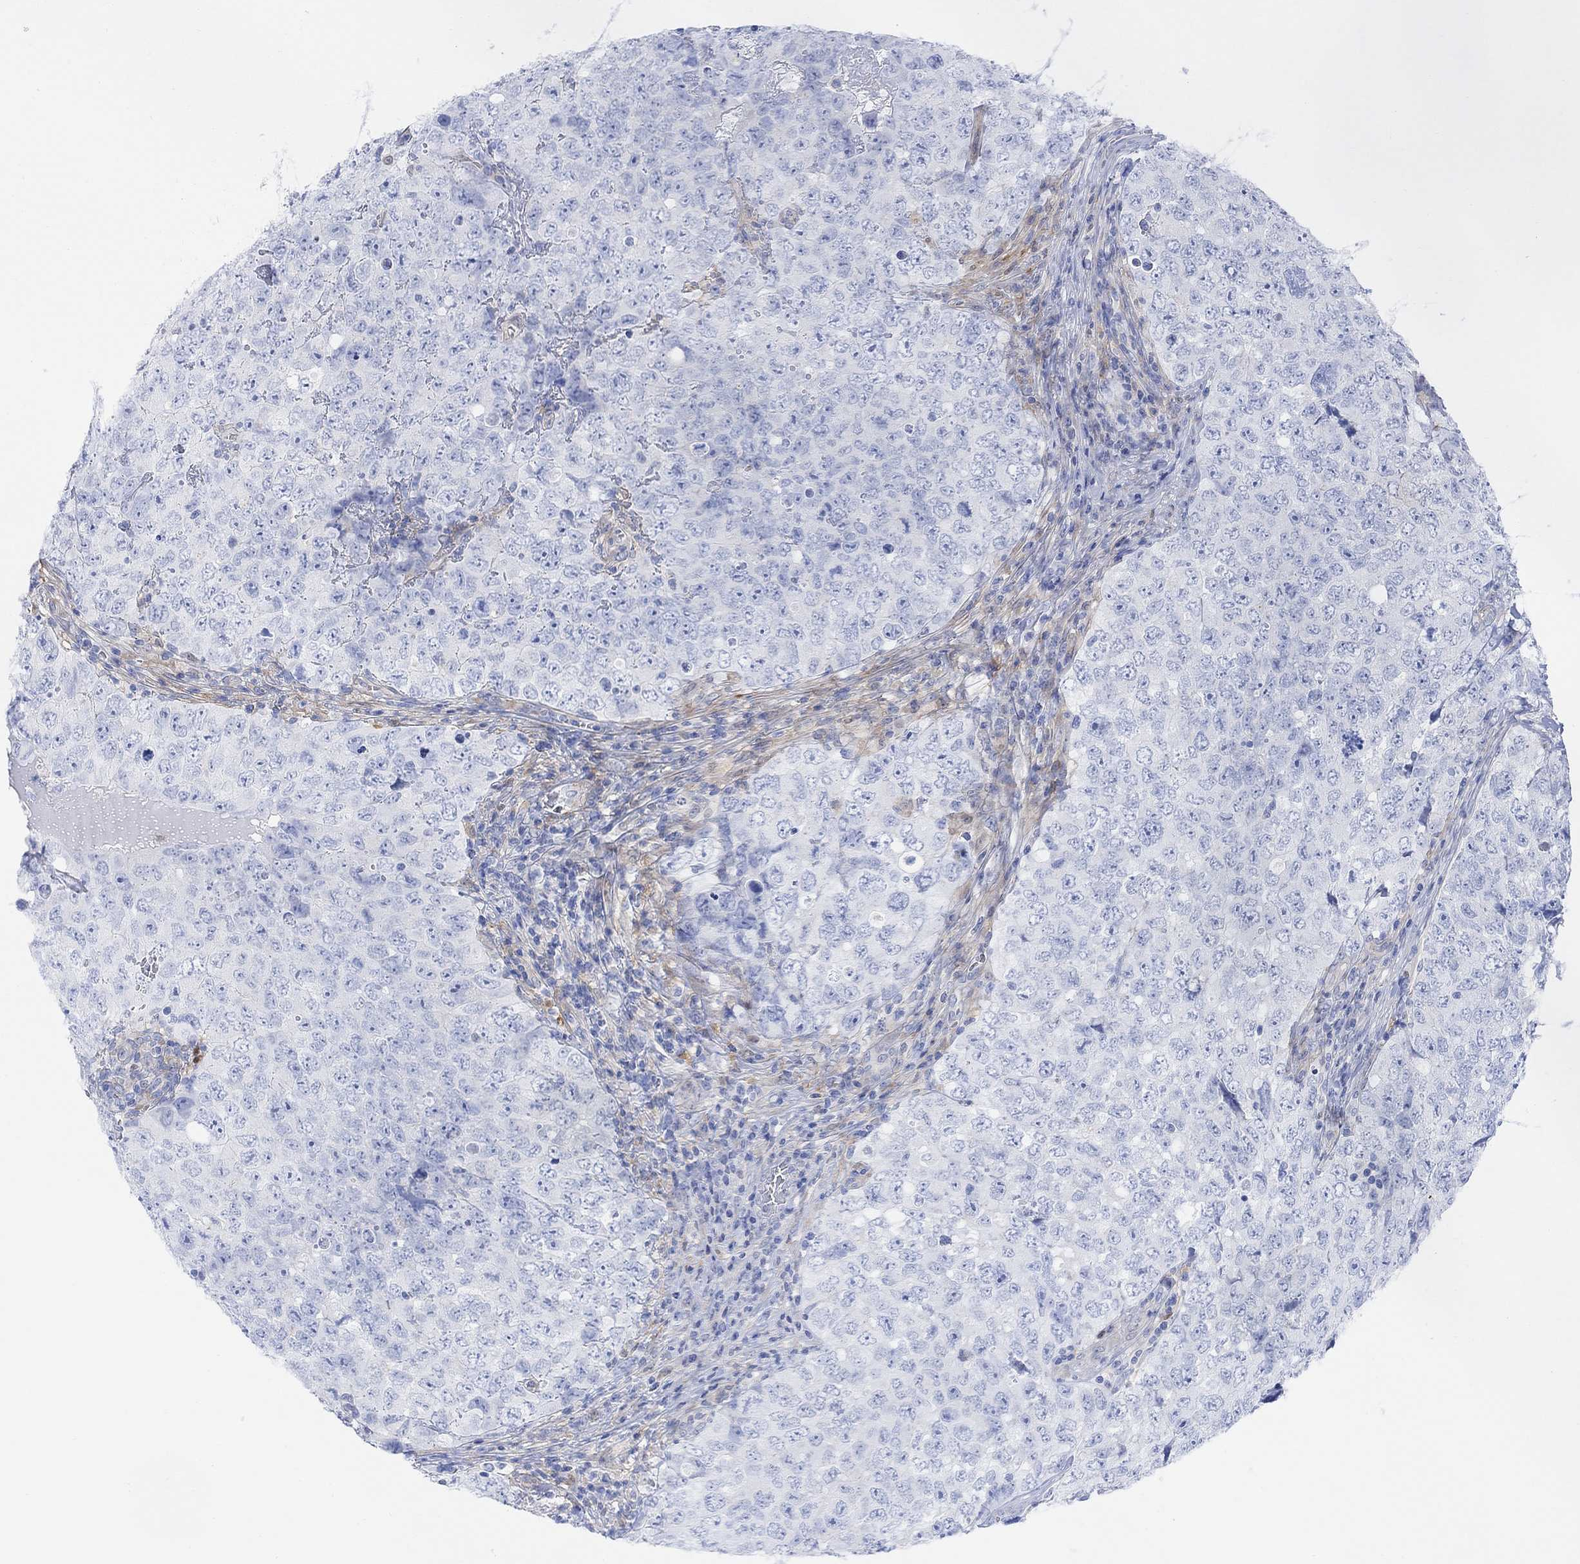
{"staining": {"intensity": "negative", "quantity": "none", "location": "none"}, "tissue": "testis cancer", "cell_type": "Tumor cells", "image_type": "cancer", "snomed": [{"axis": "morphology", "description": "Seminoma, NOS"}, {"axis": "topography", "description": "Testis"}], "caption": "This is an immunohistochemistry (IHC) histopathology image of testis cancer (seminoma). There is no staining in tumor cells.", "gene": "TLDC2", "patient": {"sex": "male", "age": 34}}